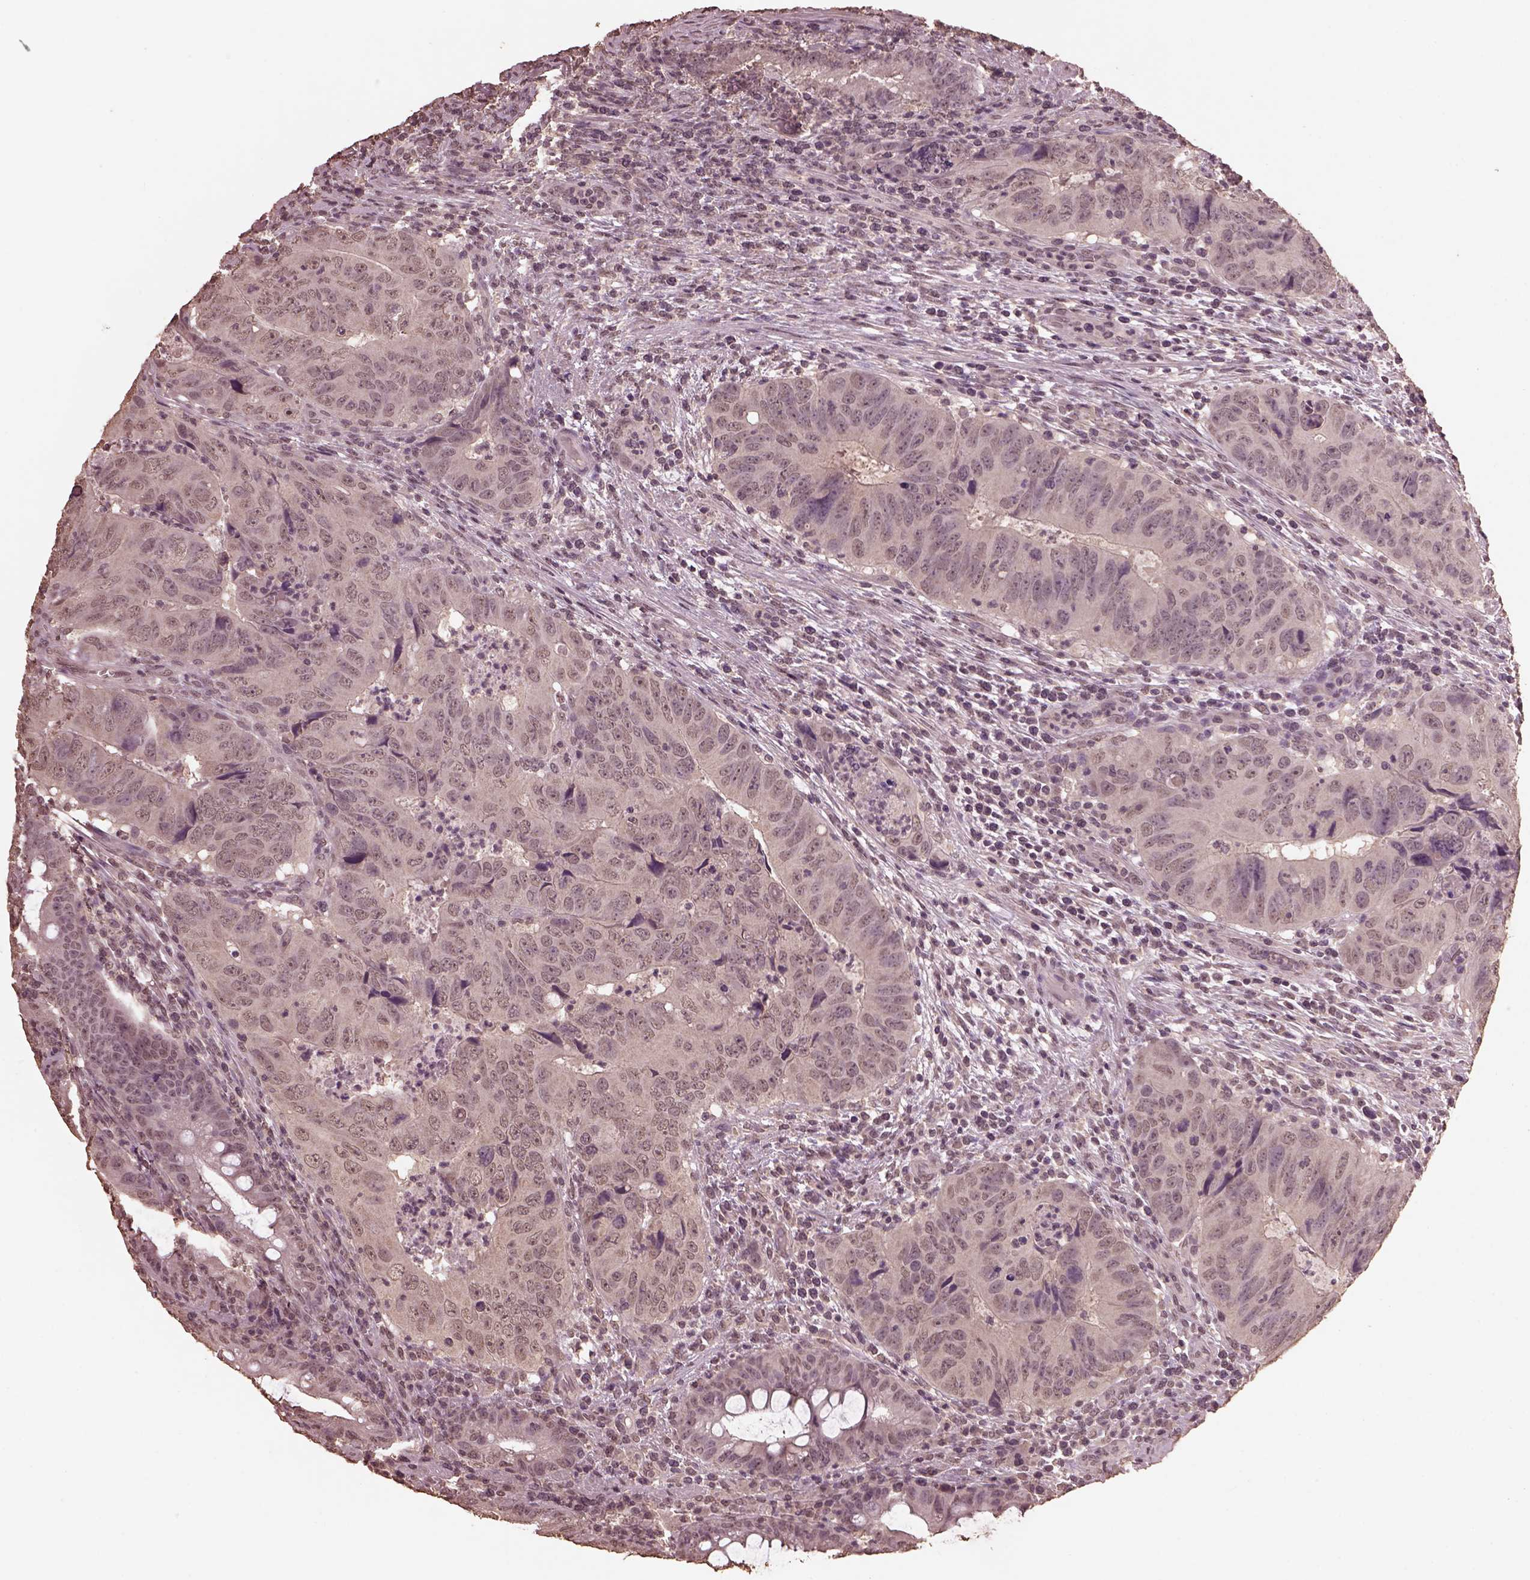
{"staining": {"intensity": "negative", "quantity": "none", "location": "none"}, "tissue": "colorectal cancer", "cell_type": "Tumor cells", "image_type": "cancer", "snomed": [{"axis": "morphology", "description": "Adenocarcinoma, NOS"}, {"axis": "topography", "description": "Colon"}], "caption": "A micrograph of human colorectal adenocarcinoma is negative for staining in tumor cells.", "gene": "CPT1C", "patient": {"sex": "male", "age": 79}}